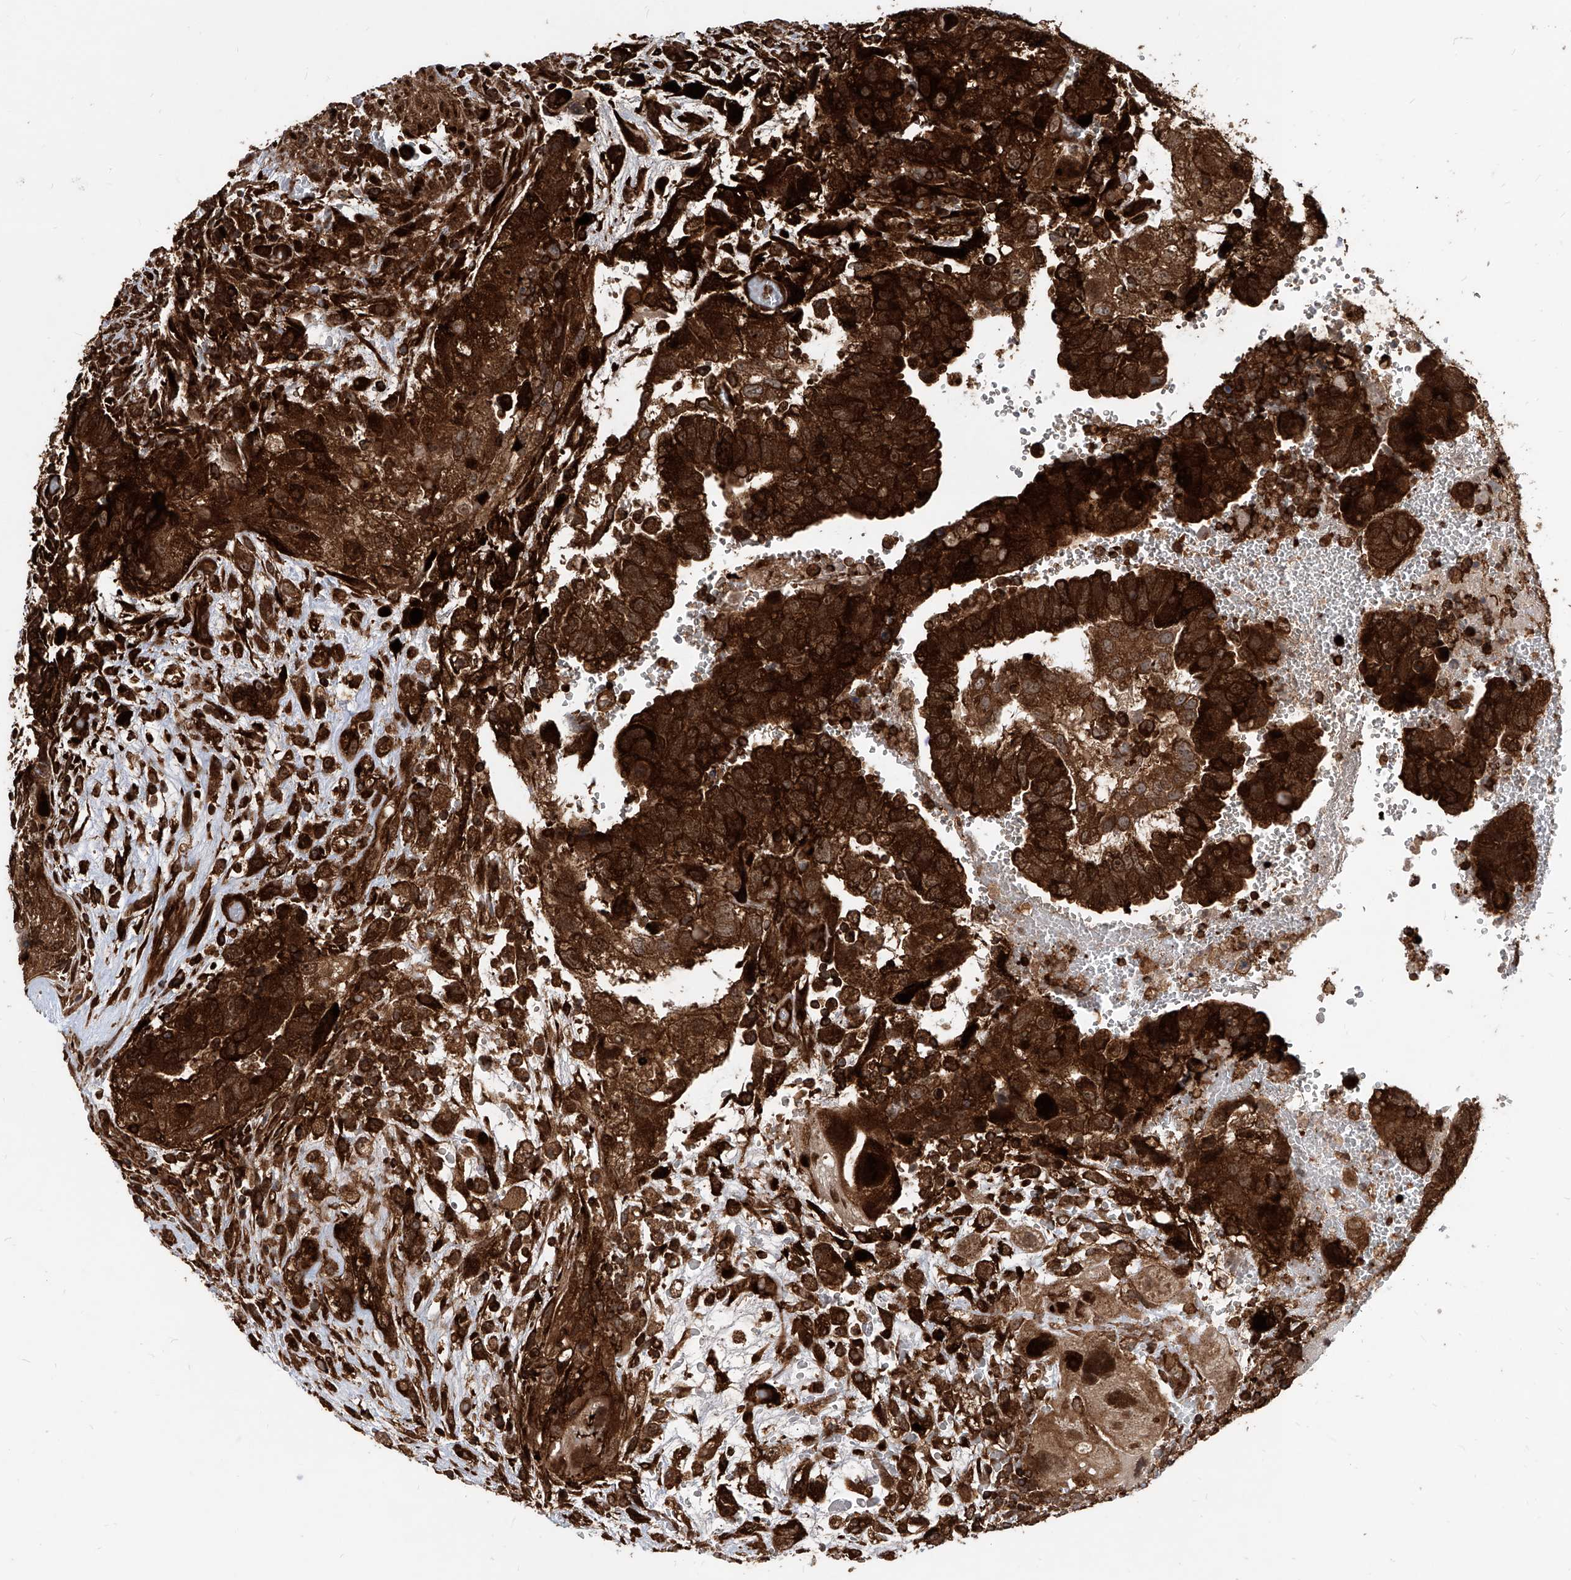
{"staining": {"intensity": "strong", "quantity": ">75%", "location": "cytoplasmic/membranous"}, "tissue": "testis cancer", "cell_type": "Tumor cells", "image_type": "cancer", "snomed": [{"axis": "morphology", "description": "Carcinoma, Embryonal, NOS"}, {"axis": "topography", "description": "Testis"}], "caption": "Immunohistochemistry (IHC) micrograph of neoplastic tissue: human testis cancer (embryonal carcinoma) stained using immunohistochemistry reveals high levels of strong protein expression localized specifically in the cytoplasmic/membranous of tumor cells, appearing as a cytoplasmic/membranous brown color.", "gene": "MAGED2", "patient": {"sex": "male", "age": 37}}